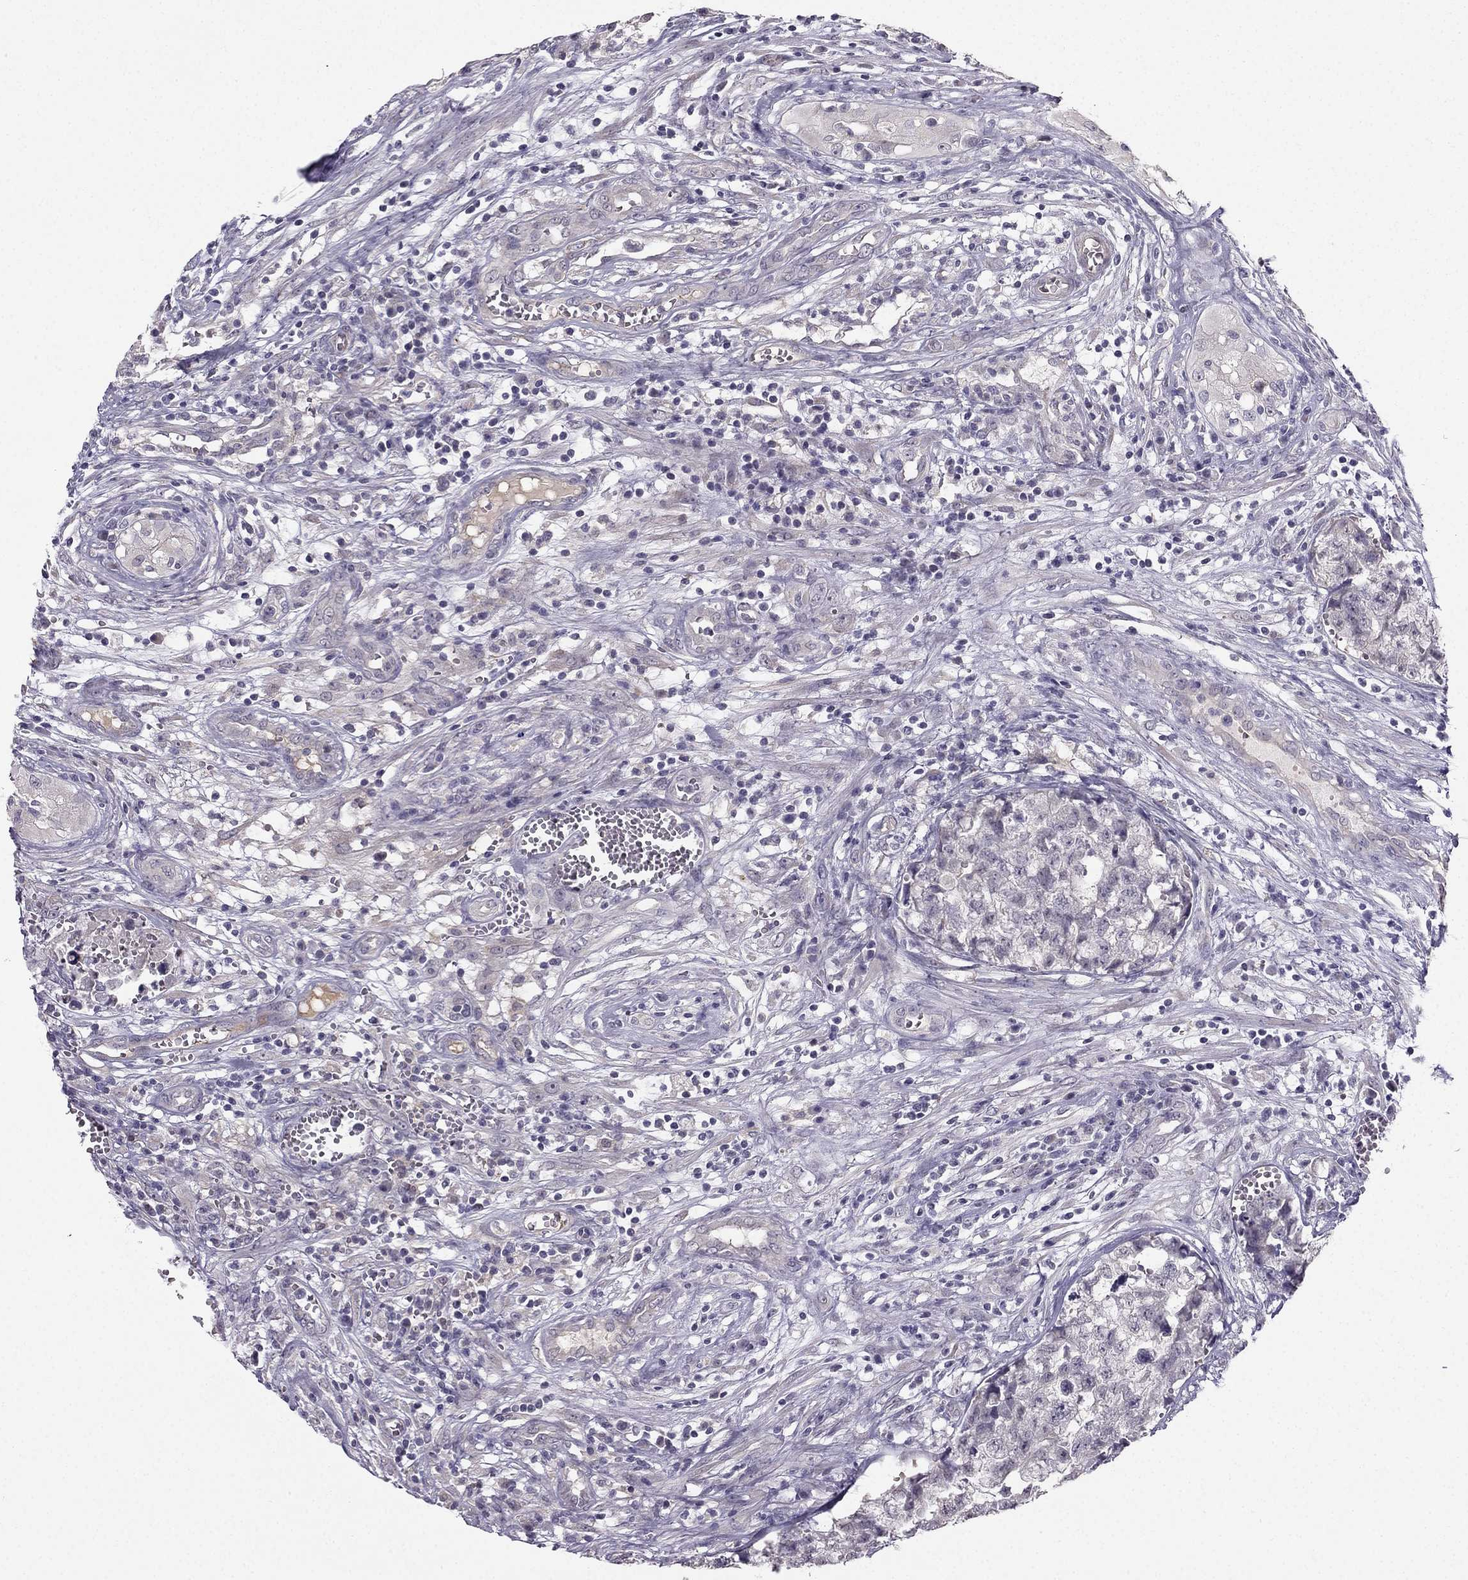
{"staining": {"intensity": "negative", "quantity": "none", "location": "none"}, "tissue": "testis cancer", "cell_type": "Tumor cells", "image_type": "cancer", "snomed": [{"axis": "morphology", "description": "Seminoma, NOS"}, {"axis": "morphology", "description": "Carcinoma, Embryonal, NOS"}, {"axis": "topography", "description": "Testis"}], "caption": "Protein analysis of embryonal carcinoma (testis) demonstrates no significant expression in tumor cells.", "gene": "TSPYL5", "patient": {"sex": "male", "age": 22}}